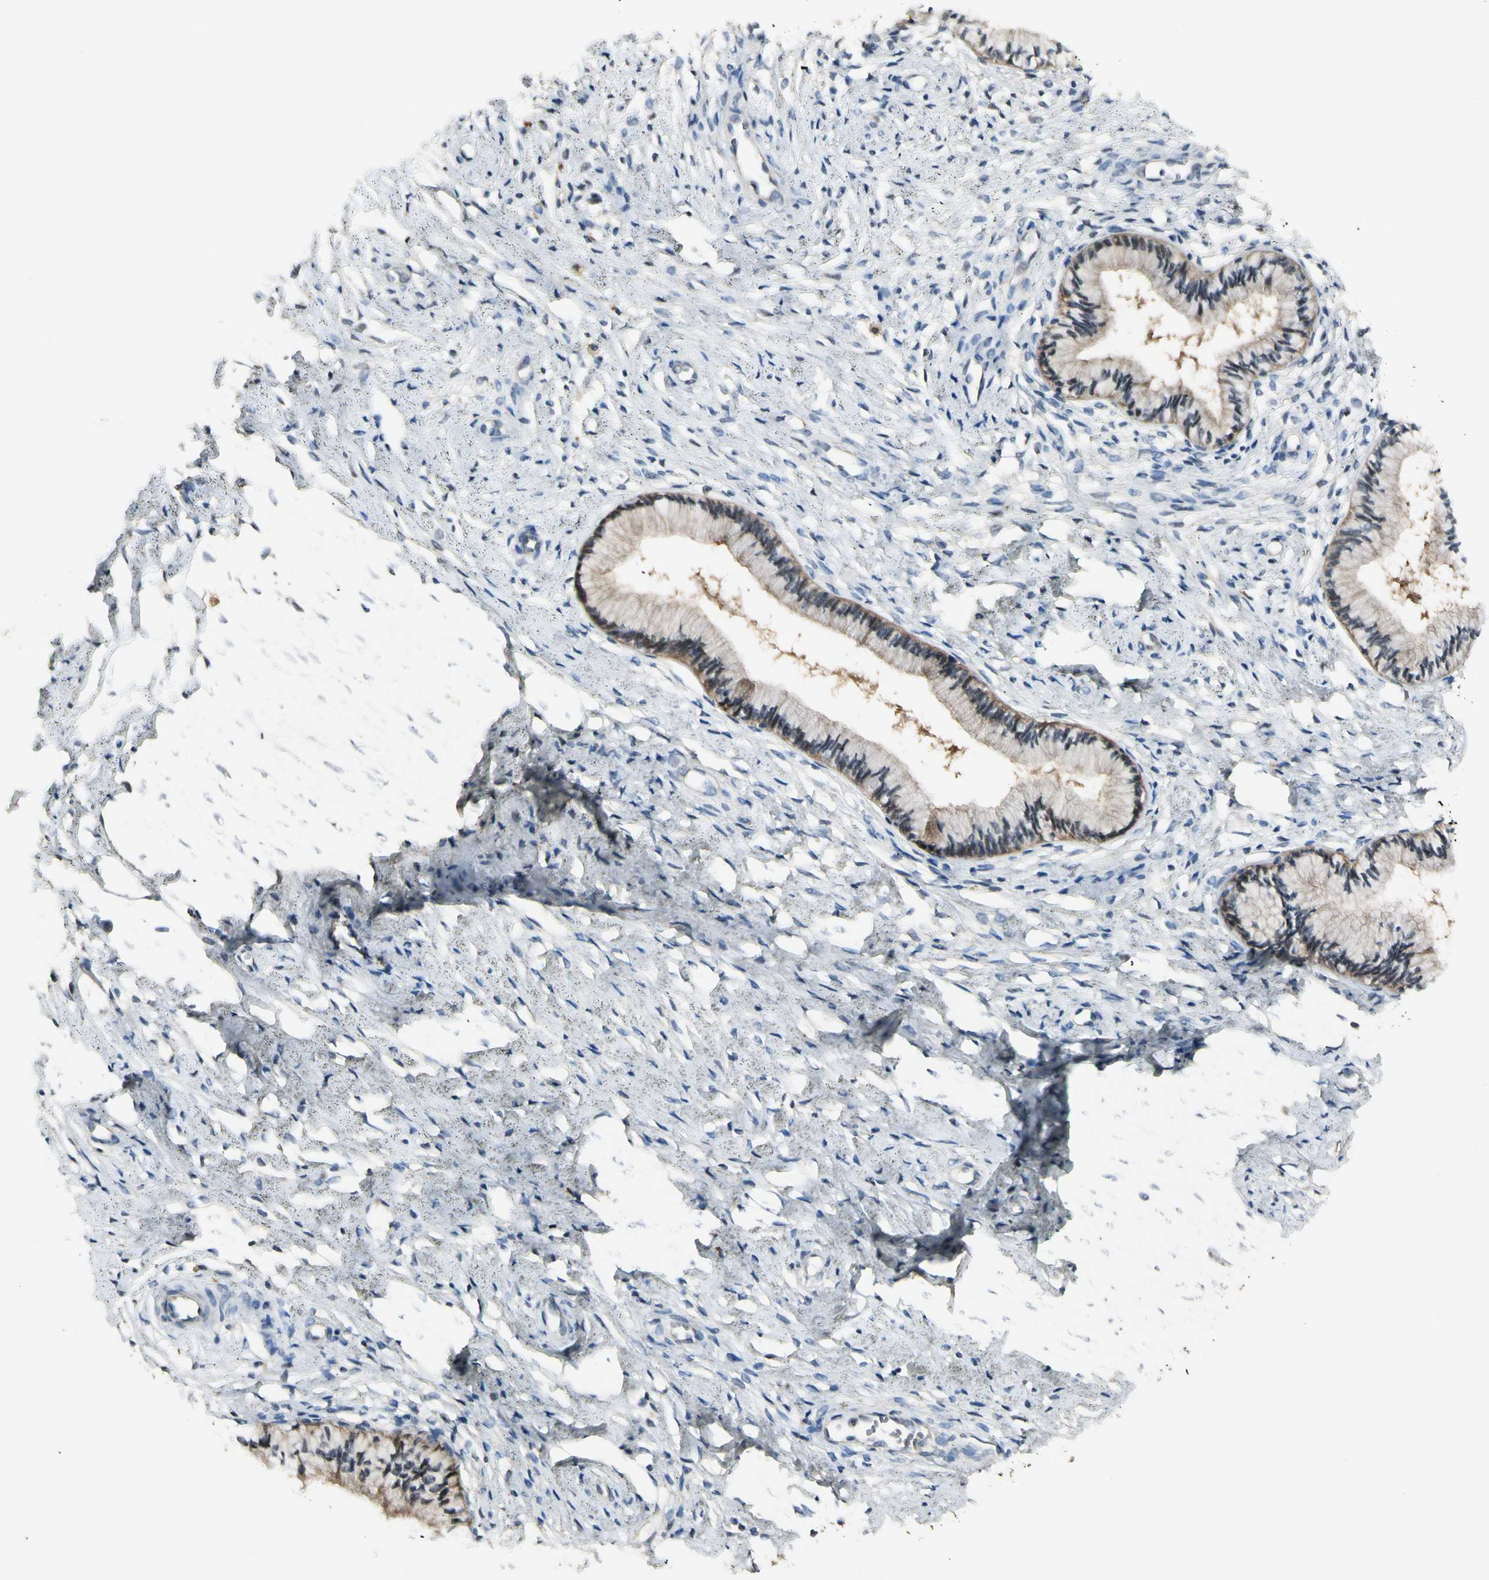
{"staining": {"intensity": "moderate", "quantity": ">75%", "location": "cytoplasmic/membranous"}, "tissue": "cervix", "cell_type": "Glandular cells", "image_type": "normal", "snomed": [{"axis": "morphology", "description": "Normal tissue, NOS"}, {"axis": "topography", "description": "Cervix"}], "caption": "Immunohistochemical staining of benign cervix exhibits moderate cytoplasmic/membranous protein expression in about >75% of glandular cells.", "gene": "PLXNA1", "patient": {"sex": "female", "age": 46}}